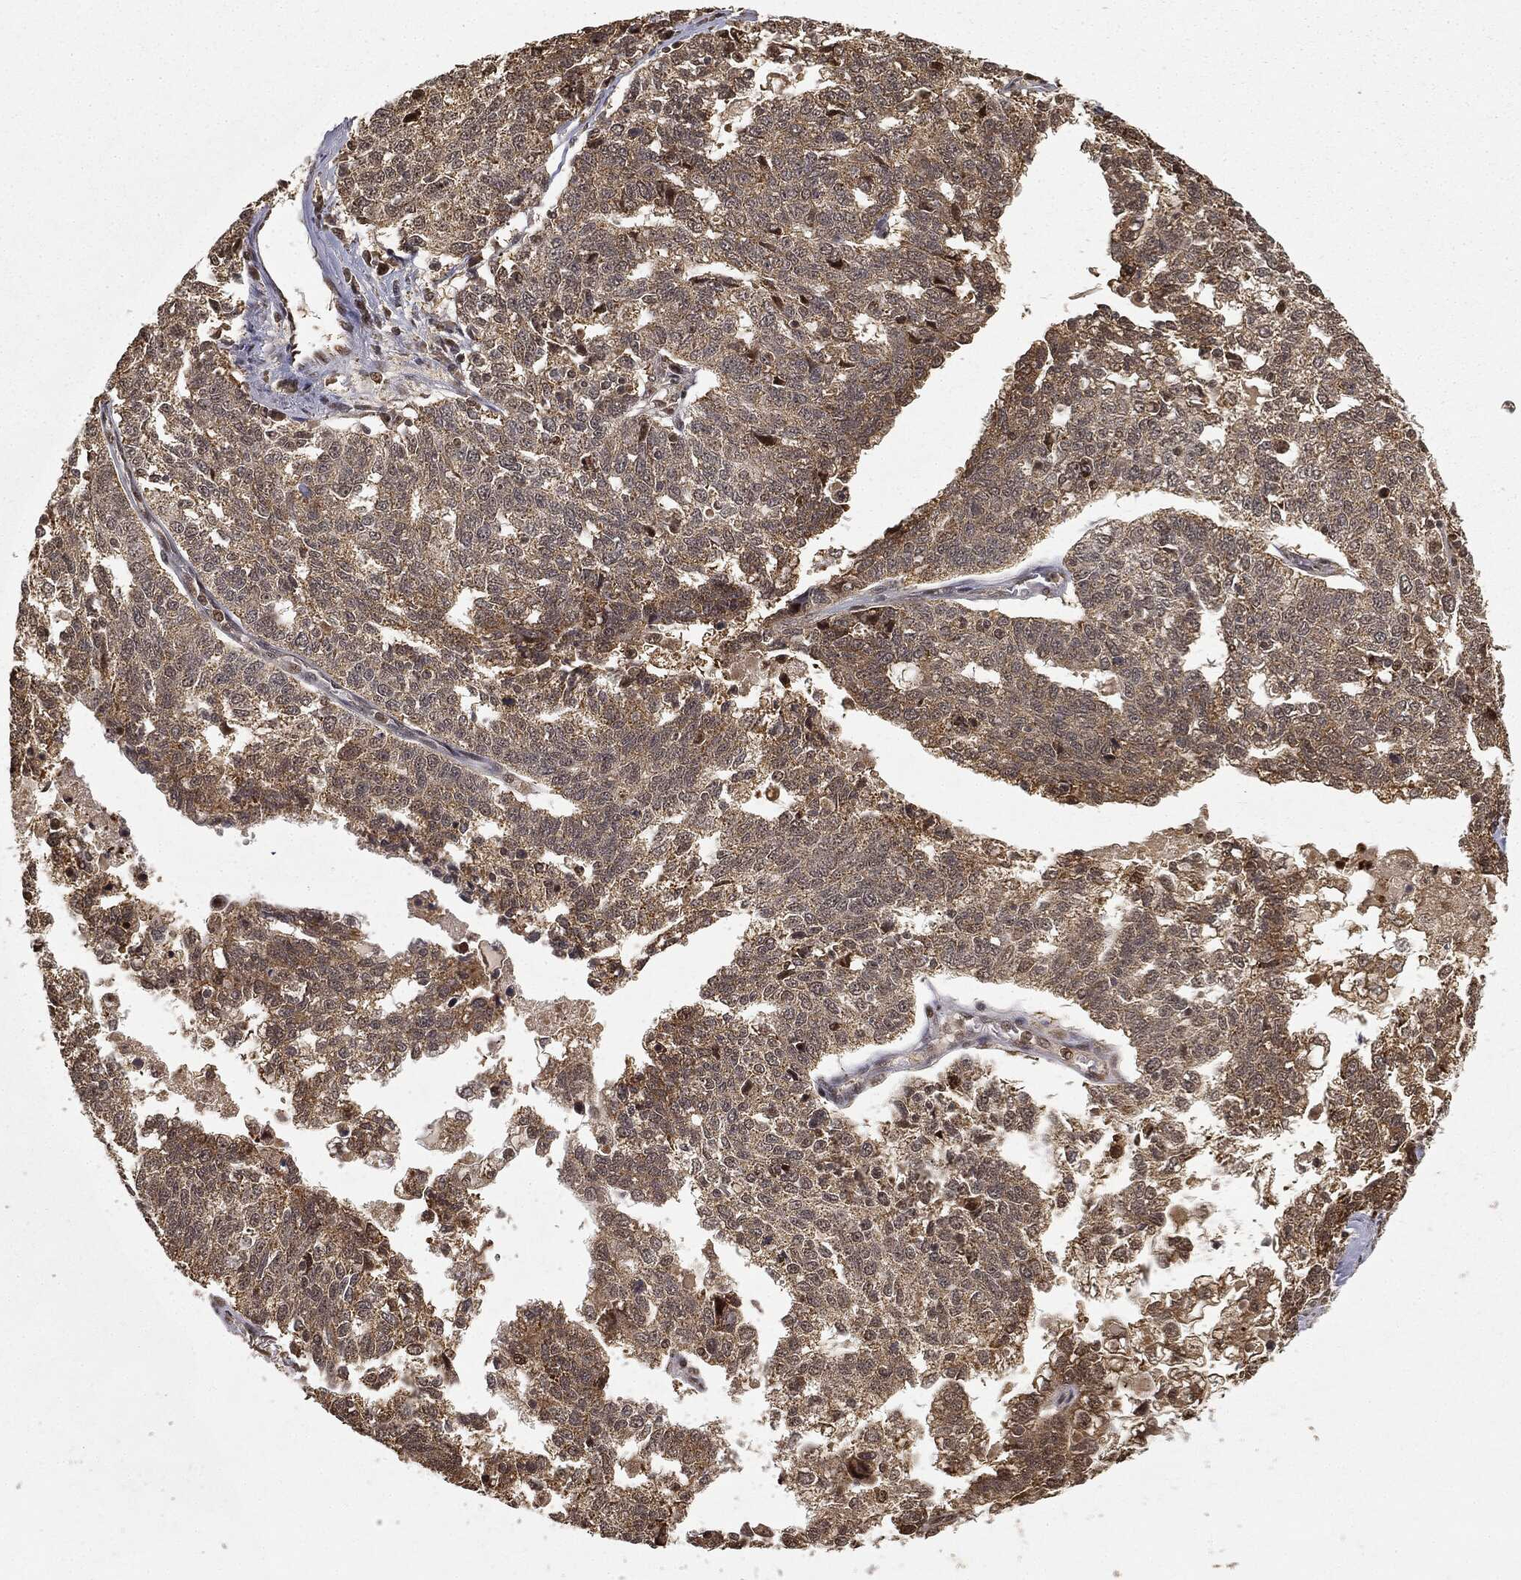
{"staining": {"intensity": "weak", "quantity": "25%-75%", "location": "cytoplasmic/membranous"}, "tissue": "ovarian cancer", "cell_type": "Tumor cells", "image_type": "cancer", "snomed": [{"axis": "morphology", "description": "Cystadenocarcinoma, serous, NOS"}, {"axis": "topography", "description": "Ovary"}], "caption": "Weak cytoplasmic/membranous staining for a protein is seen in about 25%-75% of tumor cells of serous cystadenocarcinoma (ovarian) using immunohistochemistry (IHC).", "gene": "ZNHIT6", "patient": {"sex": "female", "age": 71}}